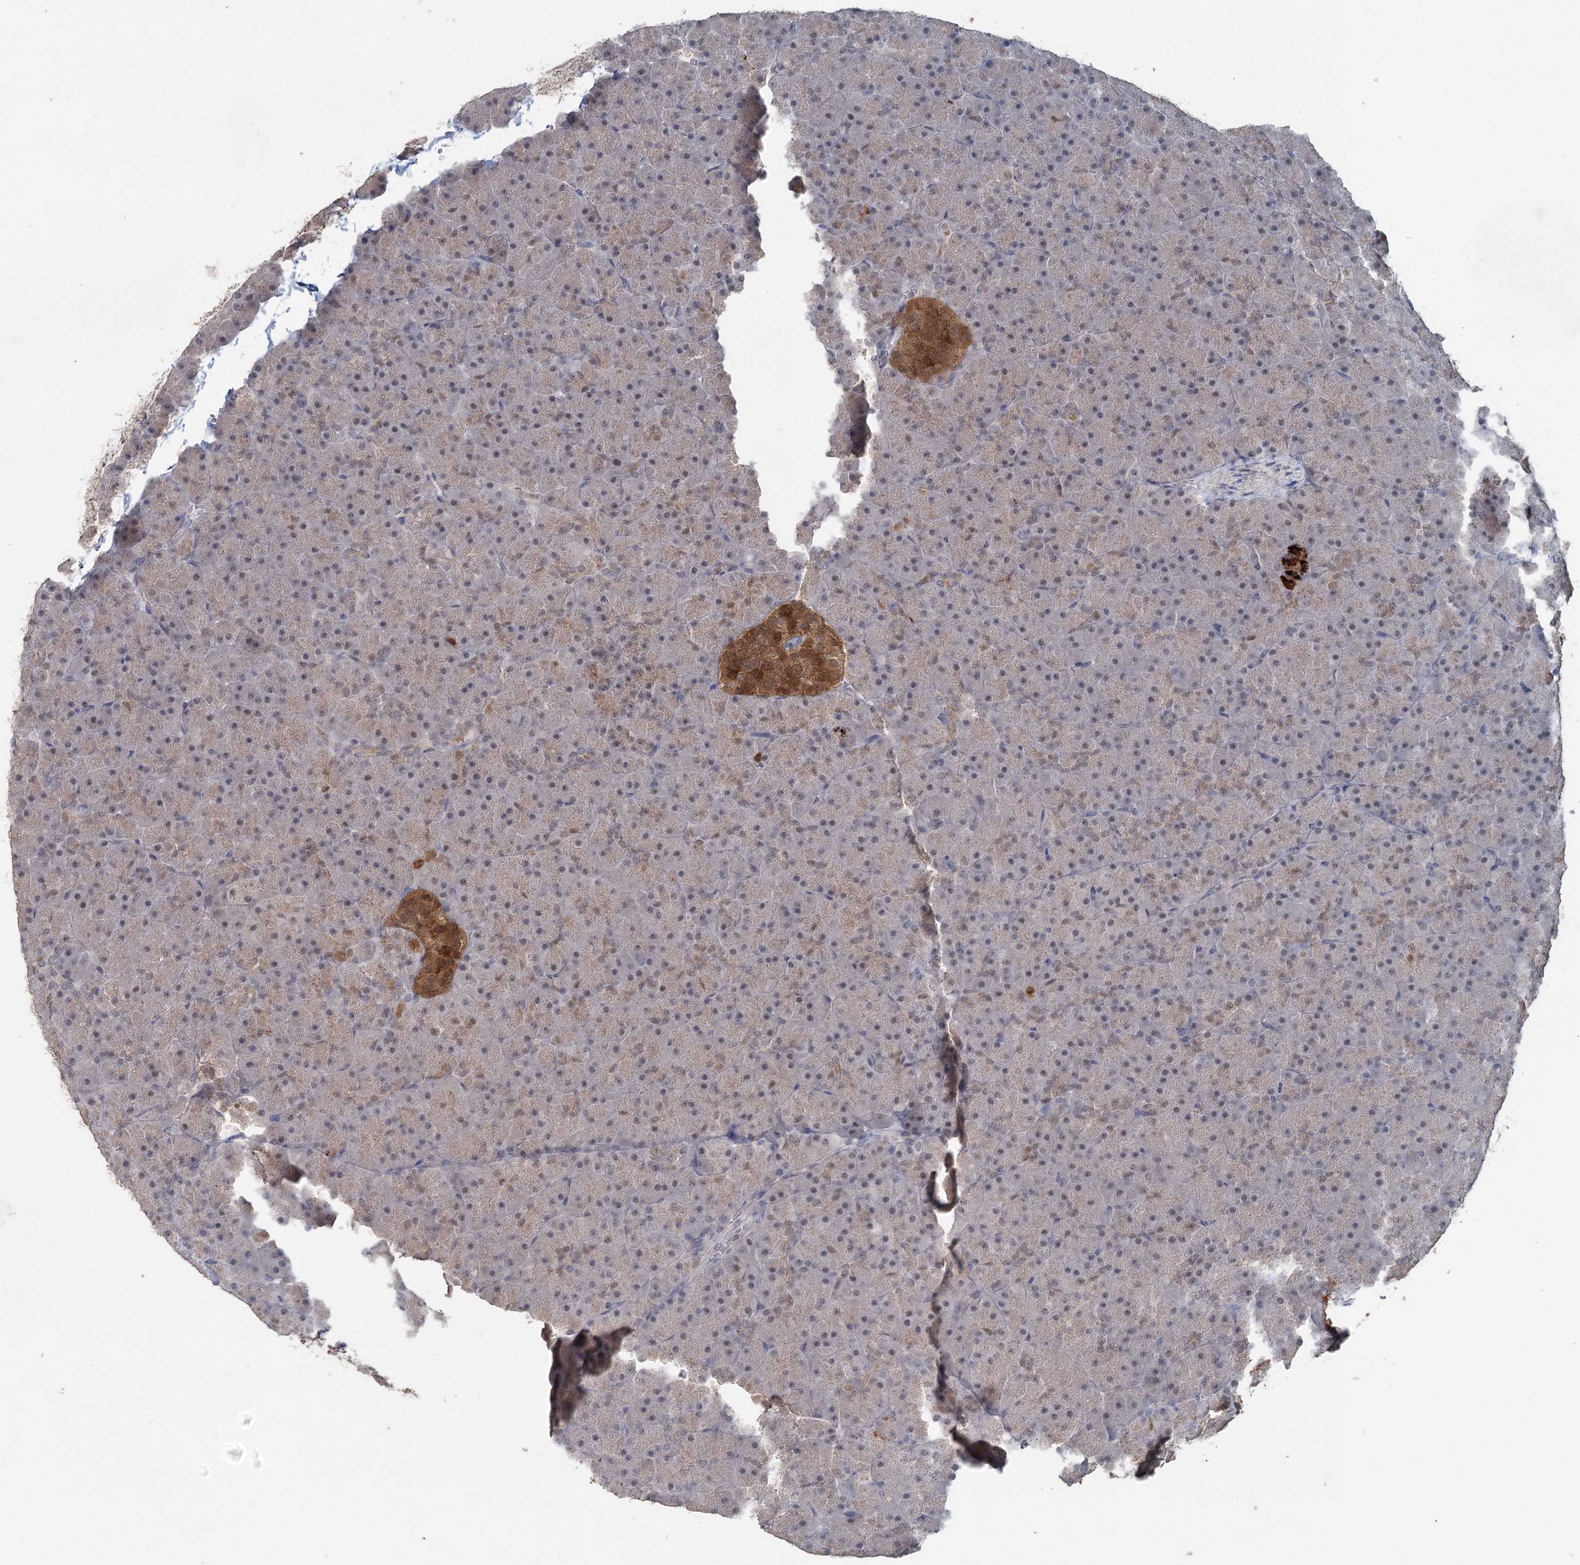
{"staining": {"intensity": "strong", "quantity": "<25%", "location": "cytoplasmic/membranous,nuclear"}, "tissue": "pancreas", "cell_type": "Exocrine glandular cells", "image_type": "normal", "snomed": [{"axis": "morphology", "description": "Normal tissue, NOS"}, {"axis": "topography", "description": "Pancreas"}], "caption": "Protein staining of normal pancreas exhibits strong cytoplasmic/membranous,nuclear staining in about <25% of exocrine glandular cells.", "gene": "ADK", "patient": {"sex": "male", "age": 36}}